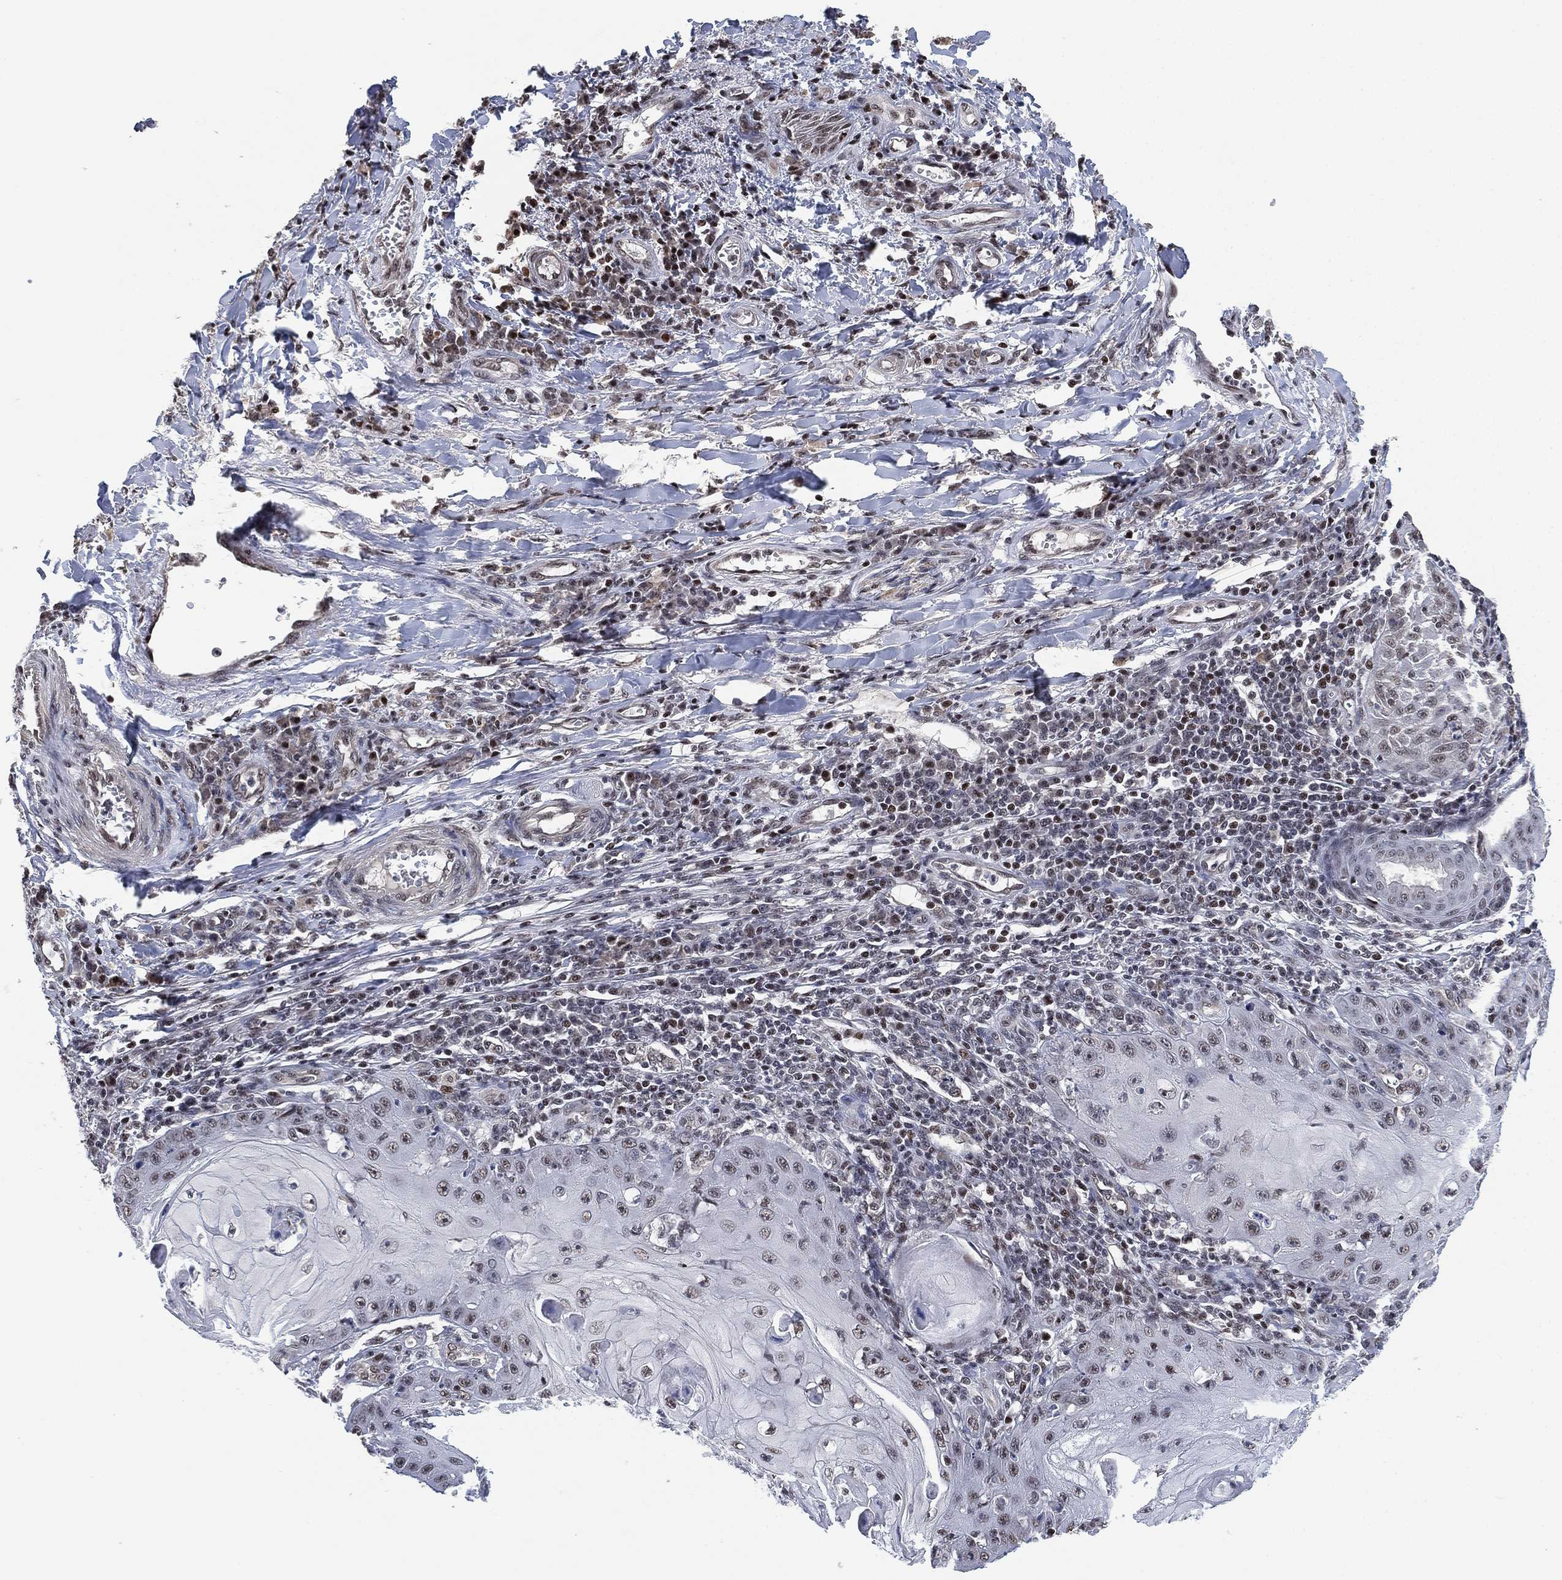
{"staining": {"intensity": "weak", "quantity": "<25%", "location": "nuclear"}, "tissue": "skin cancer", "cell_type": "Tumor cells", "image_type": "cancer", "snomed": [{"axis": "morphology", "description": "Squamous cell carcinoma, NOS"}, {"axis": "topography", "description": "Skin"}], "caption": "Immunohistochemical staining of human skin squamous cell carcinoma reveals no significant positivity in tumor cells.", "gene": "ZSCAN30", "patient": {"sex": "male", "age": 70}}